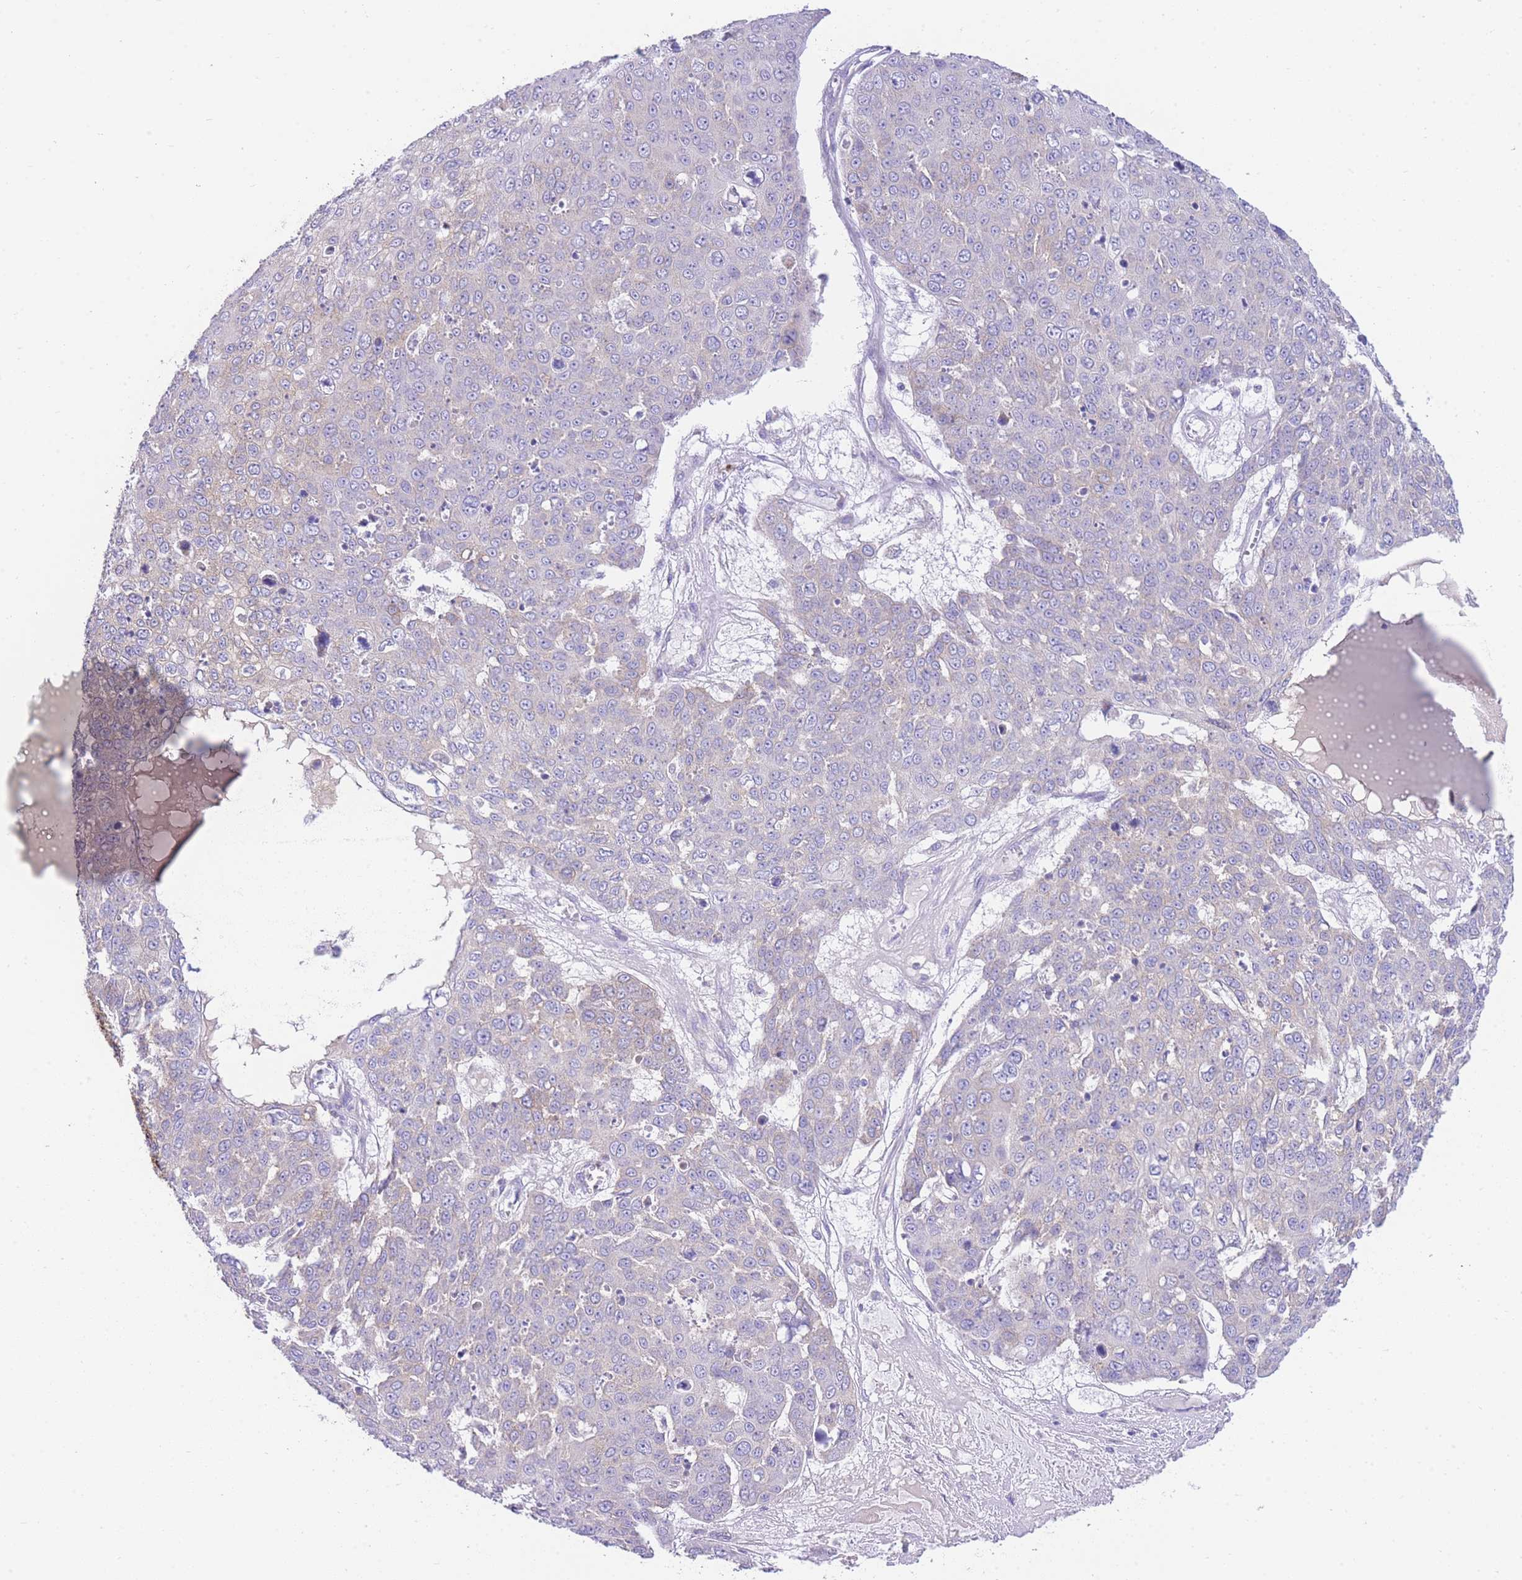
{"staining": {"intensity": "negative", "quantity": "none", "location": "none"}, "tissue": "skin cancer", "cell_type": "Tumor cells", "image_type": "cancer", "snomed": [{"axis": "morphology", "description": "Squamous cell carcinoma, NOS"}, {"axis": "topography", "description": "Skin"}], "caption": "The histopathology image displays no significant staining in tumor cells of skin cancer. The staining is performed using DAB (3,3'-diaminobenzidine) brown chromogen with nuclei counter-stained in using hematoxylin.", "gene": "ACSM4", "patient": {"sex": "male", "age": 71}}